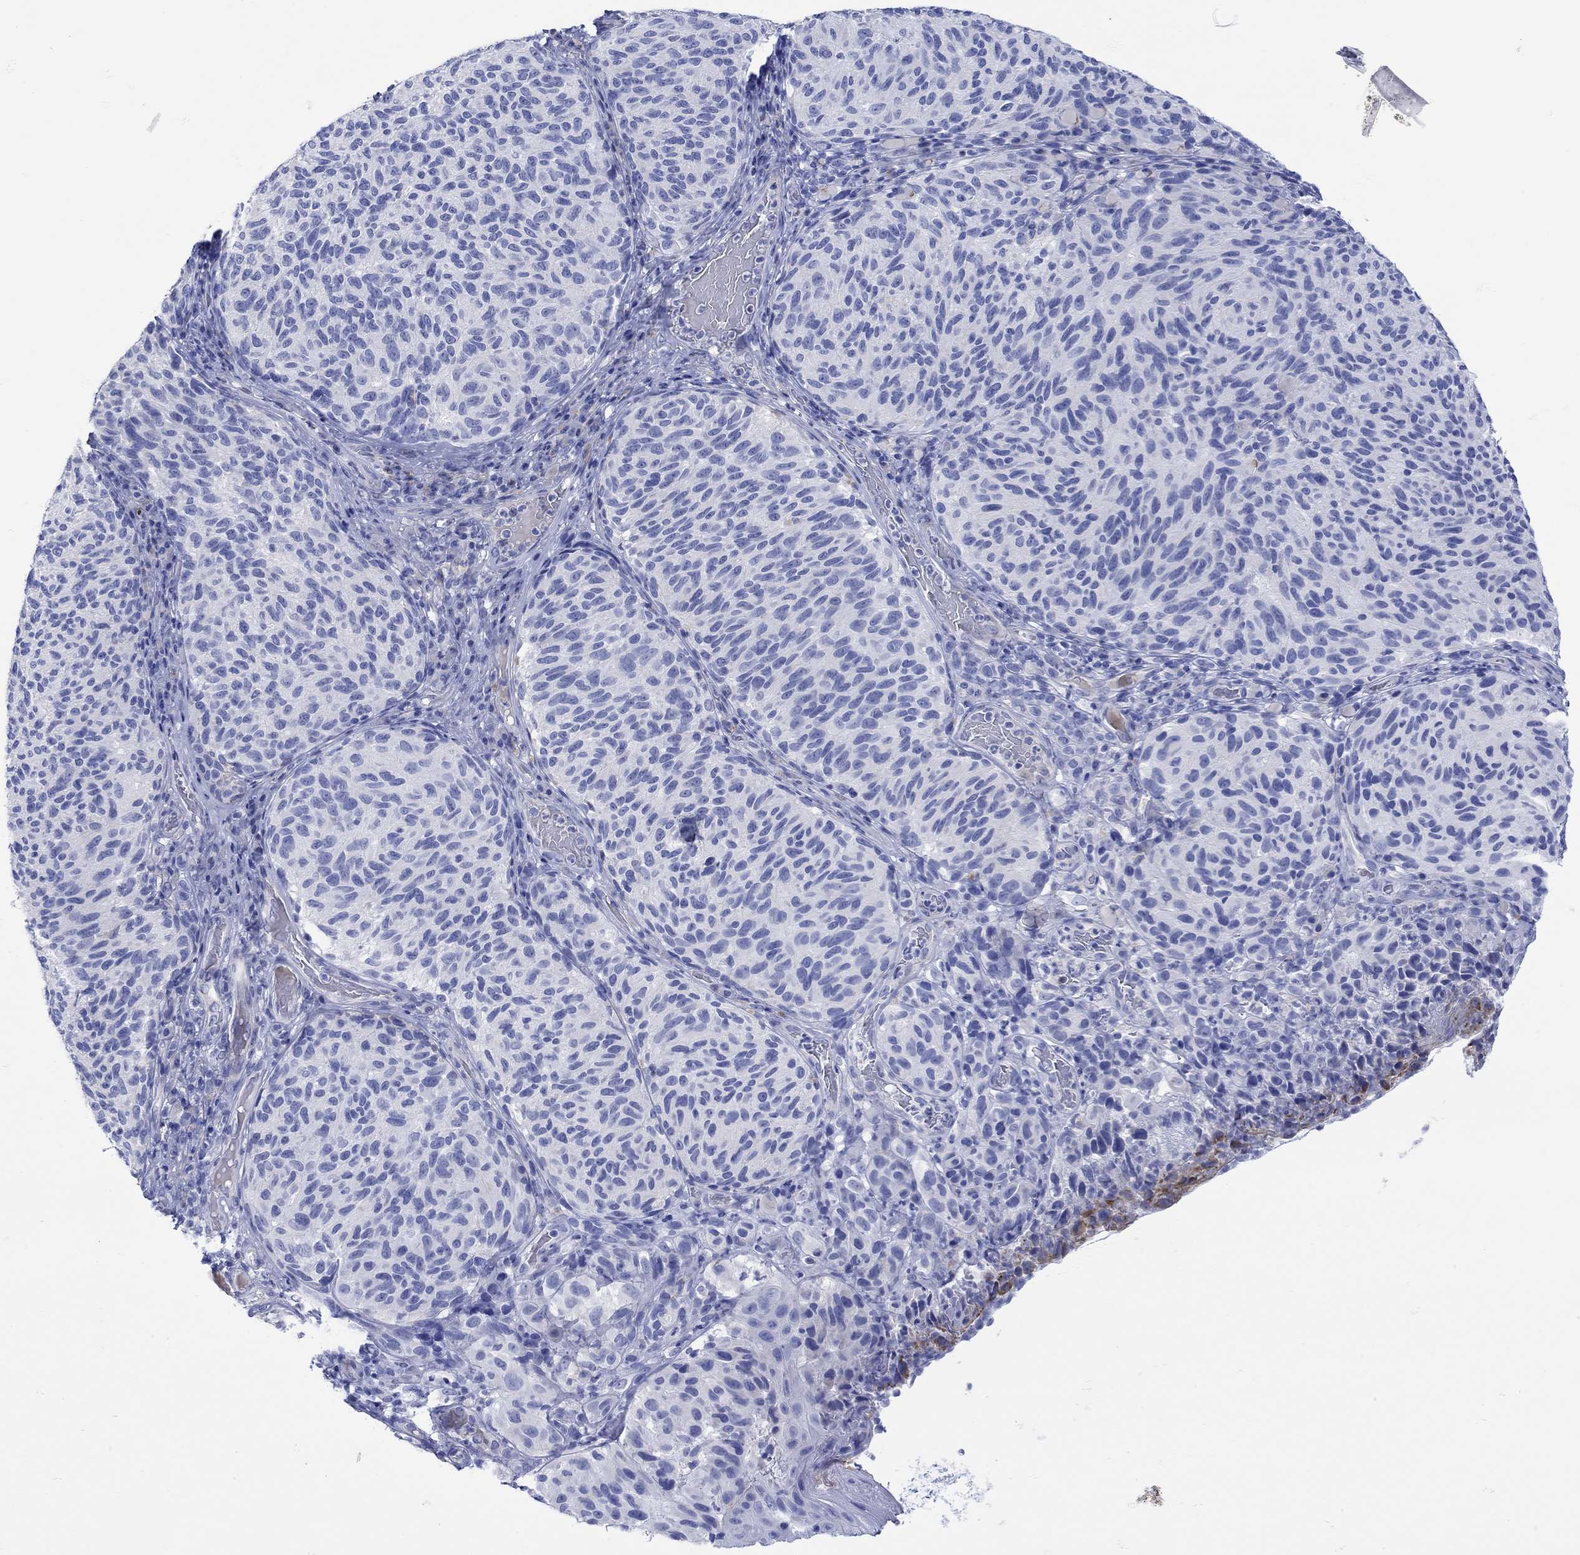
{"staining": {"intensity": "negative", "quantity": "none", "location": "none"}, "tissue": "melanoma", "cell_type": "Tumor cells", "image_type": "cancer", "snomed": [{"axis": "morphology", "description": "Malignant melanoma, NOS"}, {"axis": "topography", "description": "Skin"}], "caption": "A histopathology image of human malignant melanoma is negative for staining in tumor cells.", "gene": "ANKMY1", "patient": {"sex": "female", "age": 73}}